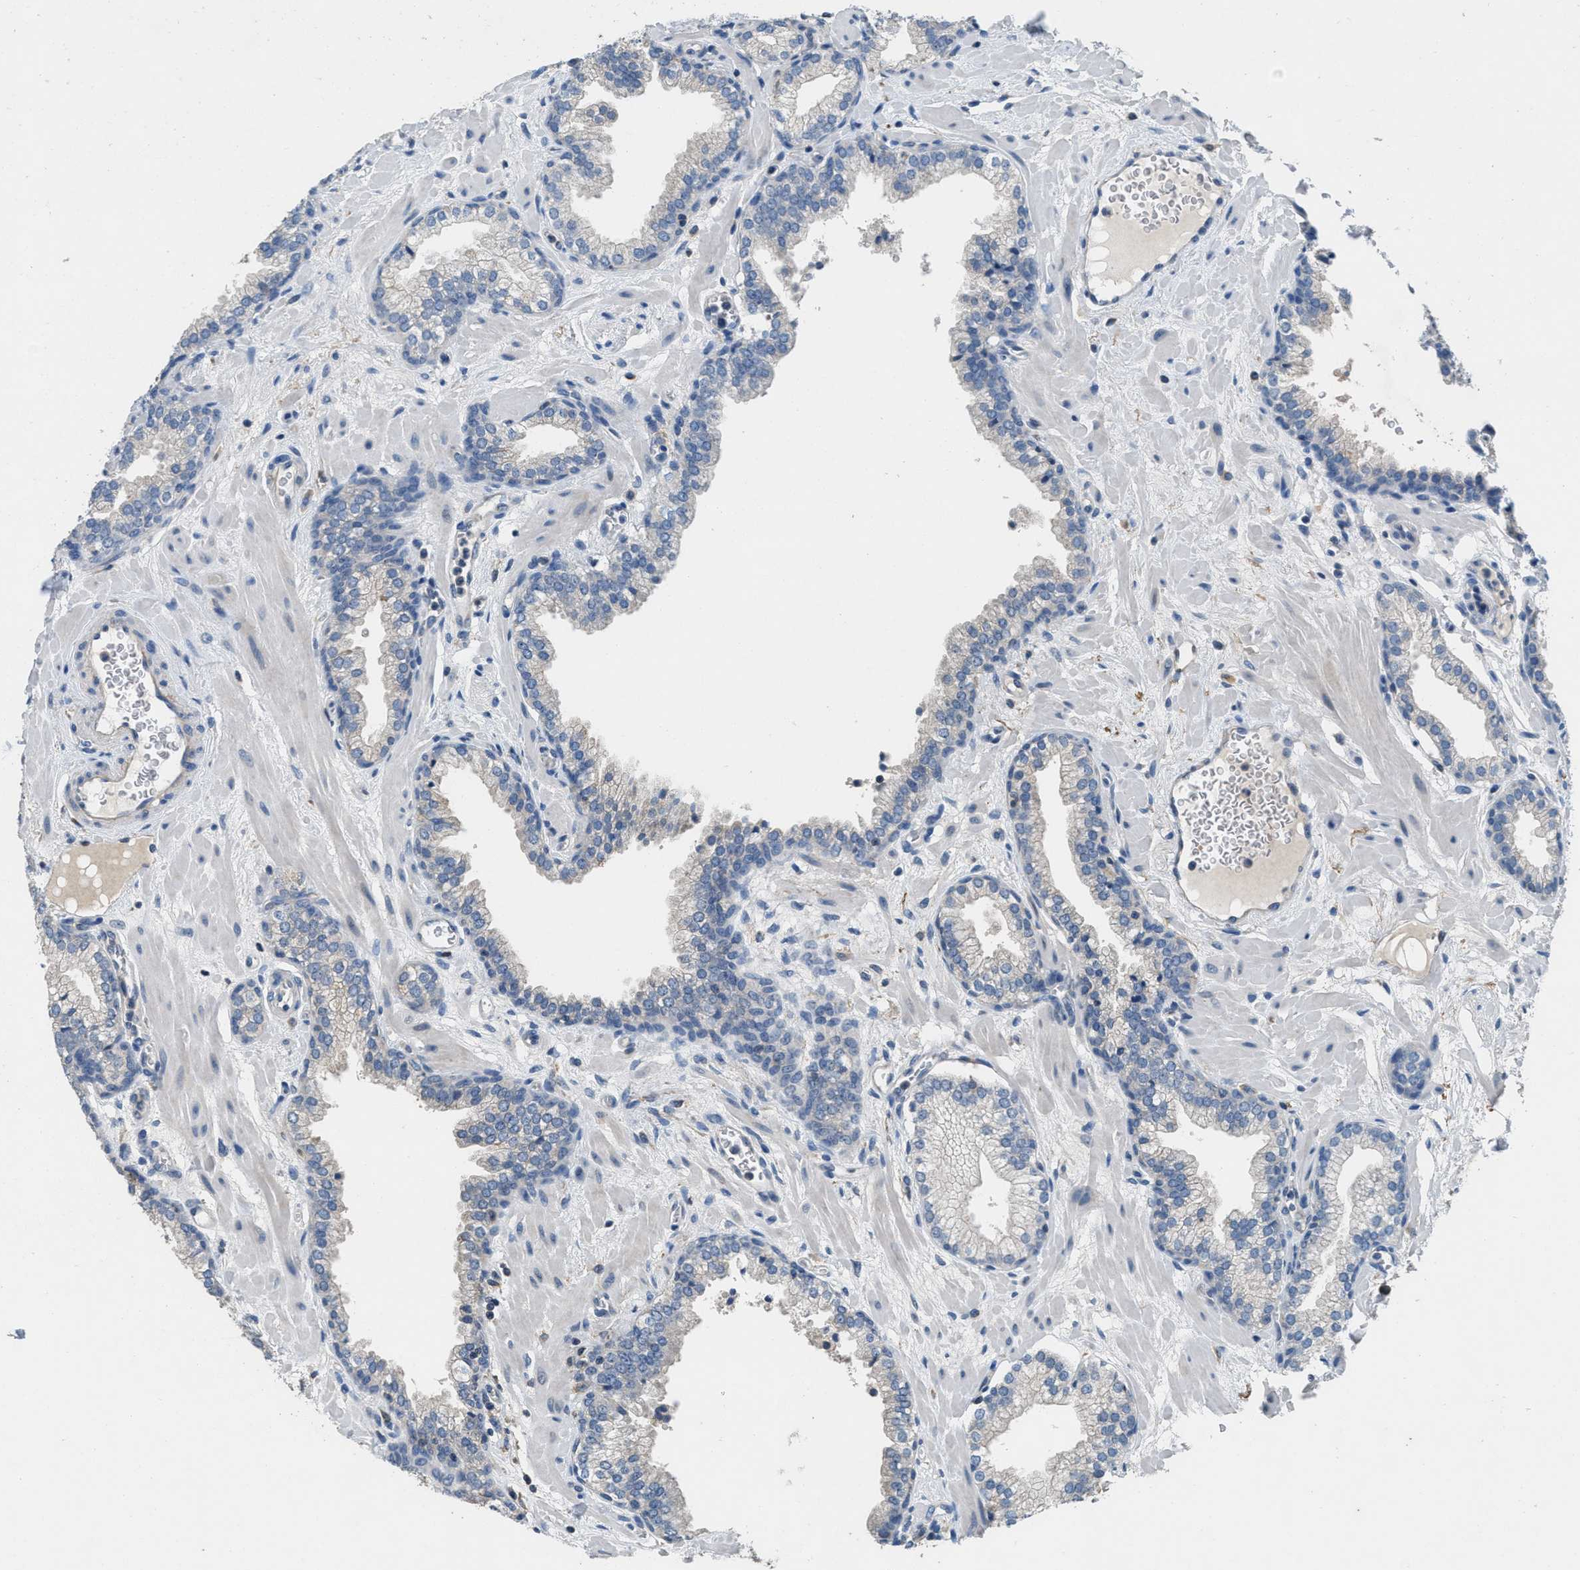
{"staining": {"intensity": "negative", "quantity": "none", "location": "none"}, "tissue": "prostate", "cell_type": "Glandular cells", "image_type": "normal", "snomed": [{"axis": "morphology", "description": "Normal tissue, NOS"}, {"axis": "morphology", "description": "Urothelial carcinoma, Low grade"}, {"axis": "topography", "description": "Urinary bladder"}, {"axis": "topography", "description": "Prostate"}], "caption": "An image of prostate stained for a protein displays no brown staining in glandular cells. The staining was performed using DAB (3,3'-diaminobenzidine) to visualize the protein expression in brown, while the nuclei were stained in blue with hematoxylin (Magnification: 20x).", "gene": "DGKE", "patient": {"sex": "male", "age": 60}}